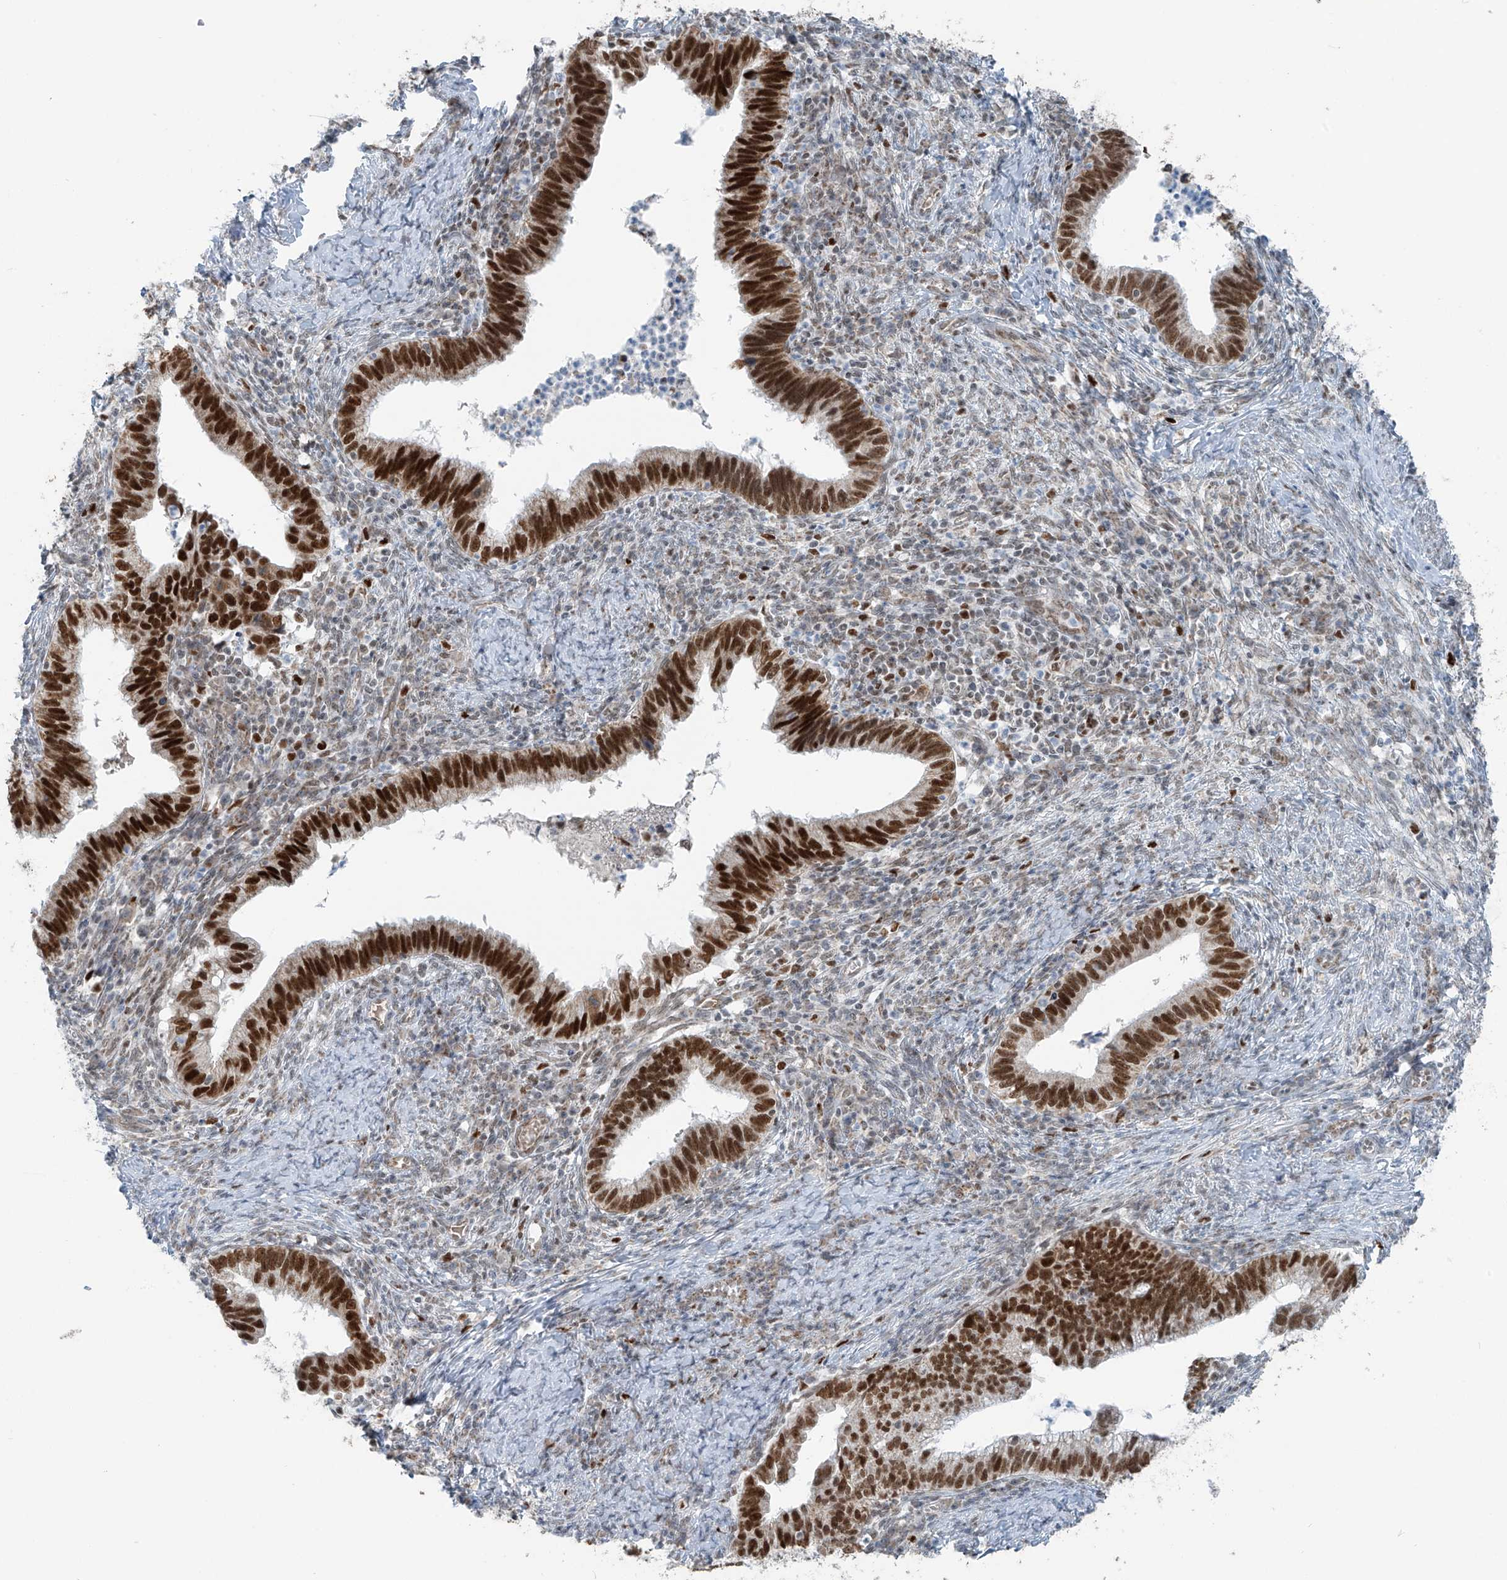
{"staining": {"intensity": "strong", "quantity": ">75%", "location": "nuclear"}, "tissue": "cervical cancer", "cell_type": "Tumor cells", "image_type": "cancer", "snomed": [{"axis": "morphology", "description": "Adenocarcinoma, NOS"}, {"axis": "topography", "description": "Cervix"}], "caption": "There is high levels of strong nuclear staining in tumor cells of adenocarcinoma (cervical), as demonstrated by immunohistochemical staining (brown color).", "gene": "WRNIP1", "patient": {"sex": "female", "age": 36}}